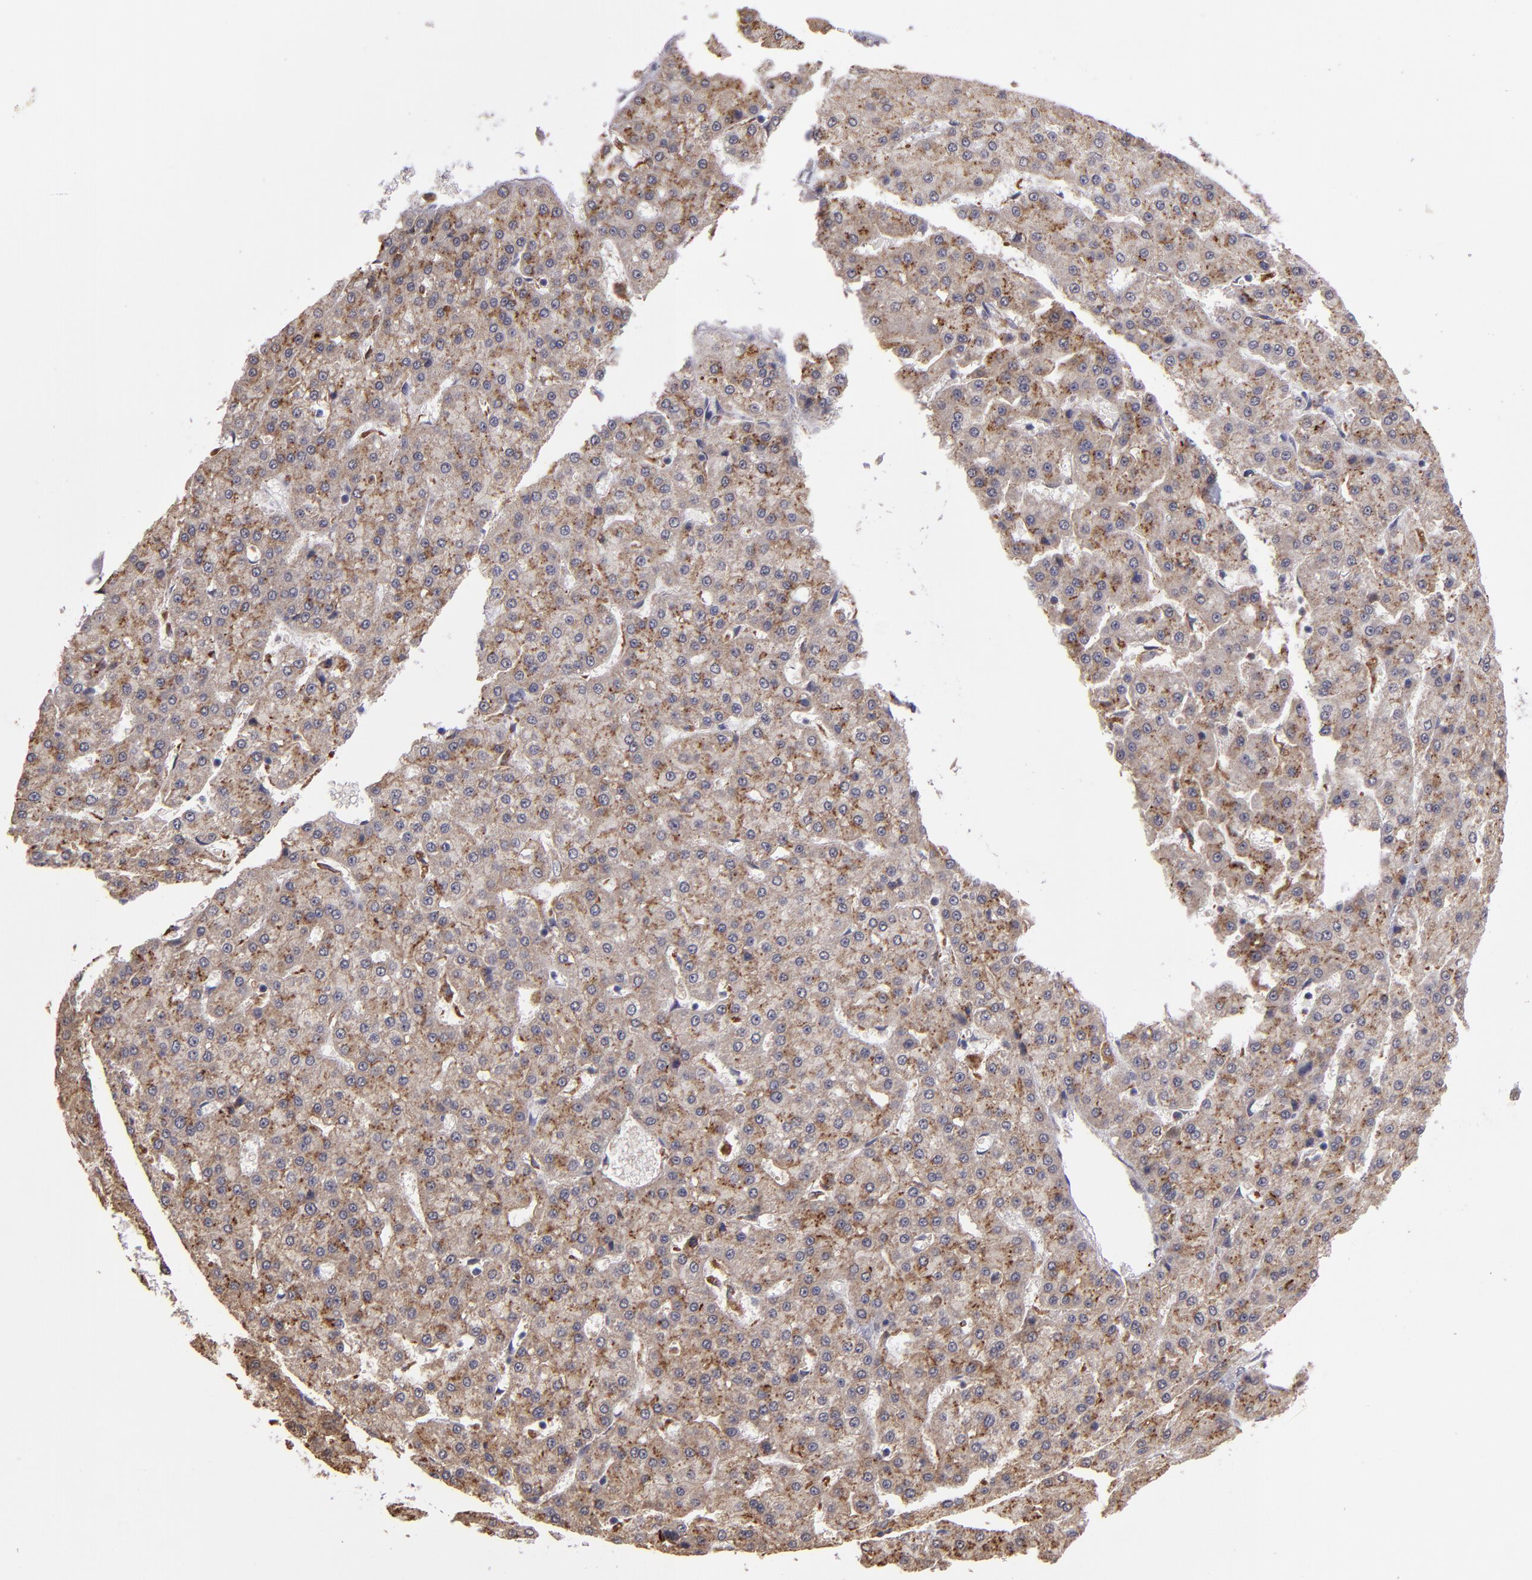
{"staining": {"intensity": "moderate", "quantity": ">75%", "location": "cytoplasmic/membranous"}, "tissue": "liver cancer", "cell_type": "Tumor cells", "image_type": "cancer", "snomed": [{"axis": "morphology", "description": "Carcinoma, Hepatocellular, NOS"}, {"axis": "topography", "description": "Liver"}], "caption": "High-power microscopy captured an immunohistochemistry (IHC) photomicrograph of hepatocellular carcinoma (liver), revealing moderate cytoplasmic/membranous expression in approximately >75% of tumor cells. The staining is performed using DAB brown chromogen to label protein expression. The nuclei are counter-stained blue using hematoxylin.", "gene": "SIPA1L1", "patient": {"sex": "male", "age": 47}}